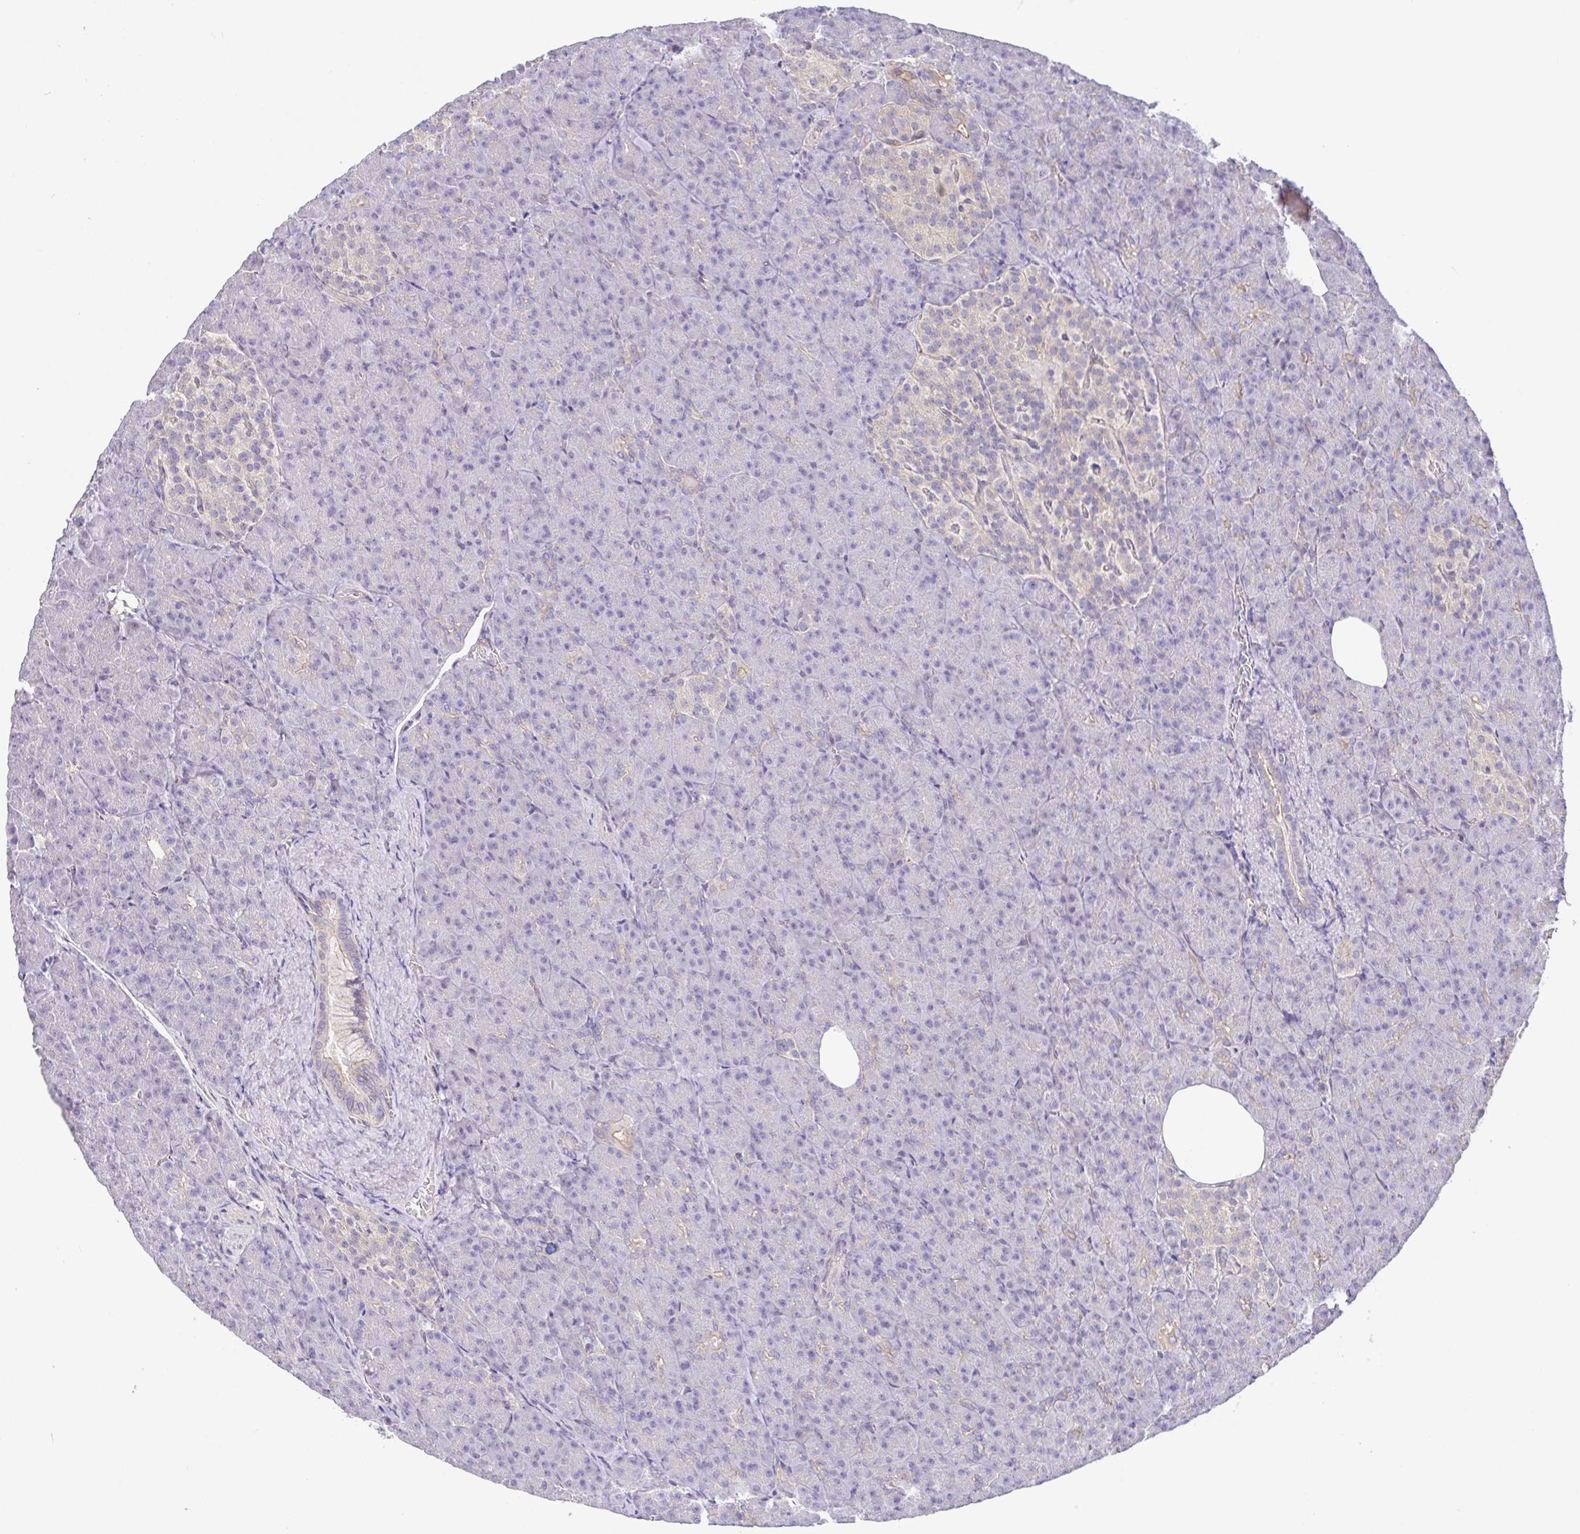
{"staining": {"intensity": "negative", "quantity": "none", "location": "none"}, "tissue": "pancreas", "cell_type": "Exocrine glandular cells", "image_type": "normal", "snomed": [{"axis": "morphology", "description": "Normal tissue, NOS"}, {"axis": "topography", "description": "Pancreas"}], "caption": "Exocrine glandular cells are negative for protein expression in unremarkable human pancreas. Nuclei are stained in blue.", "gene": "PLCD4", "patient": {"sex": "female", "age": 74}}